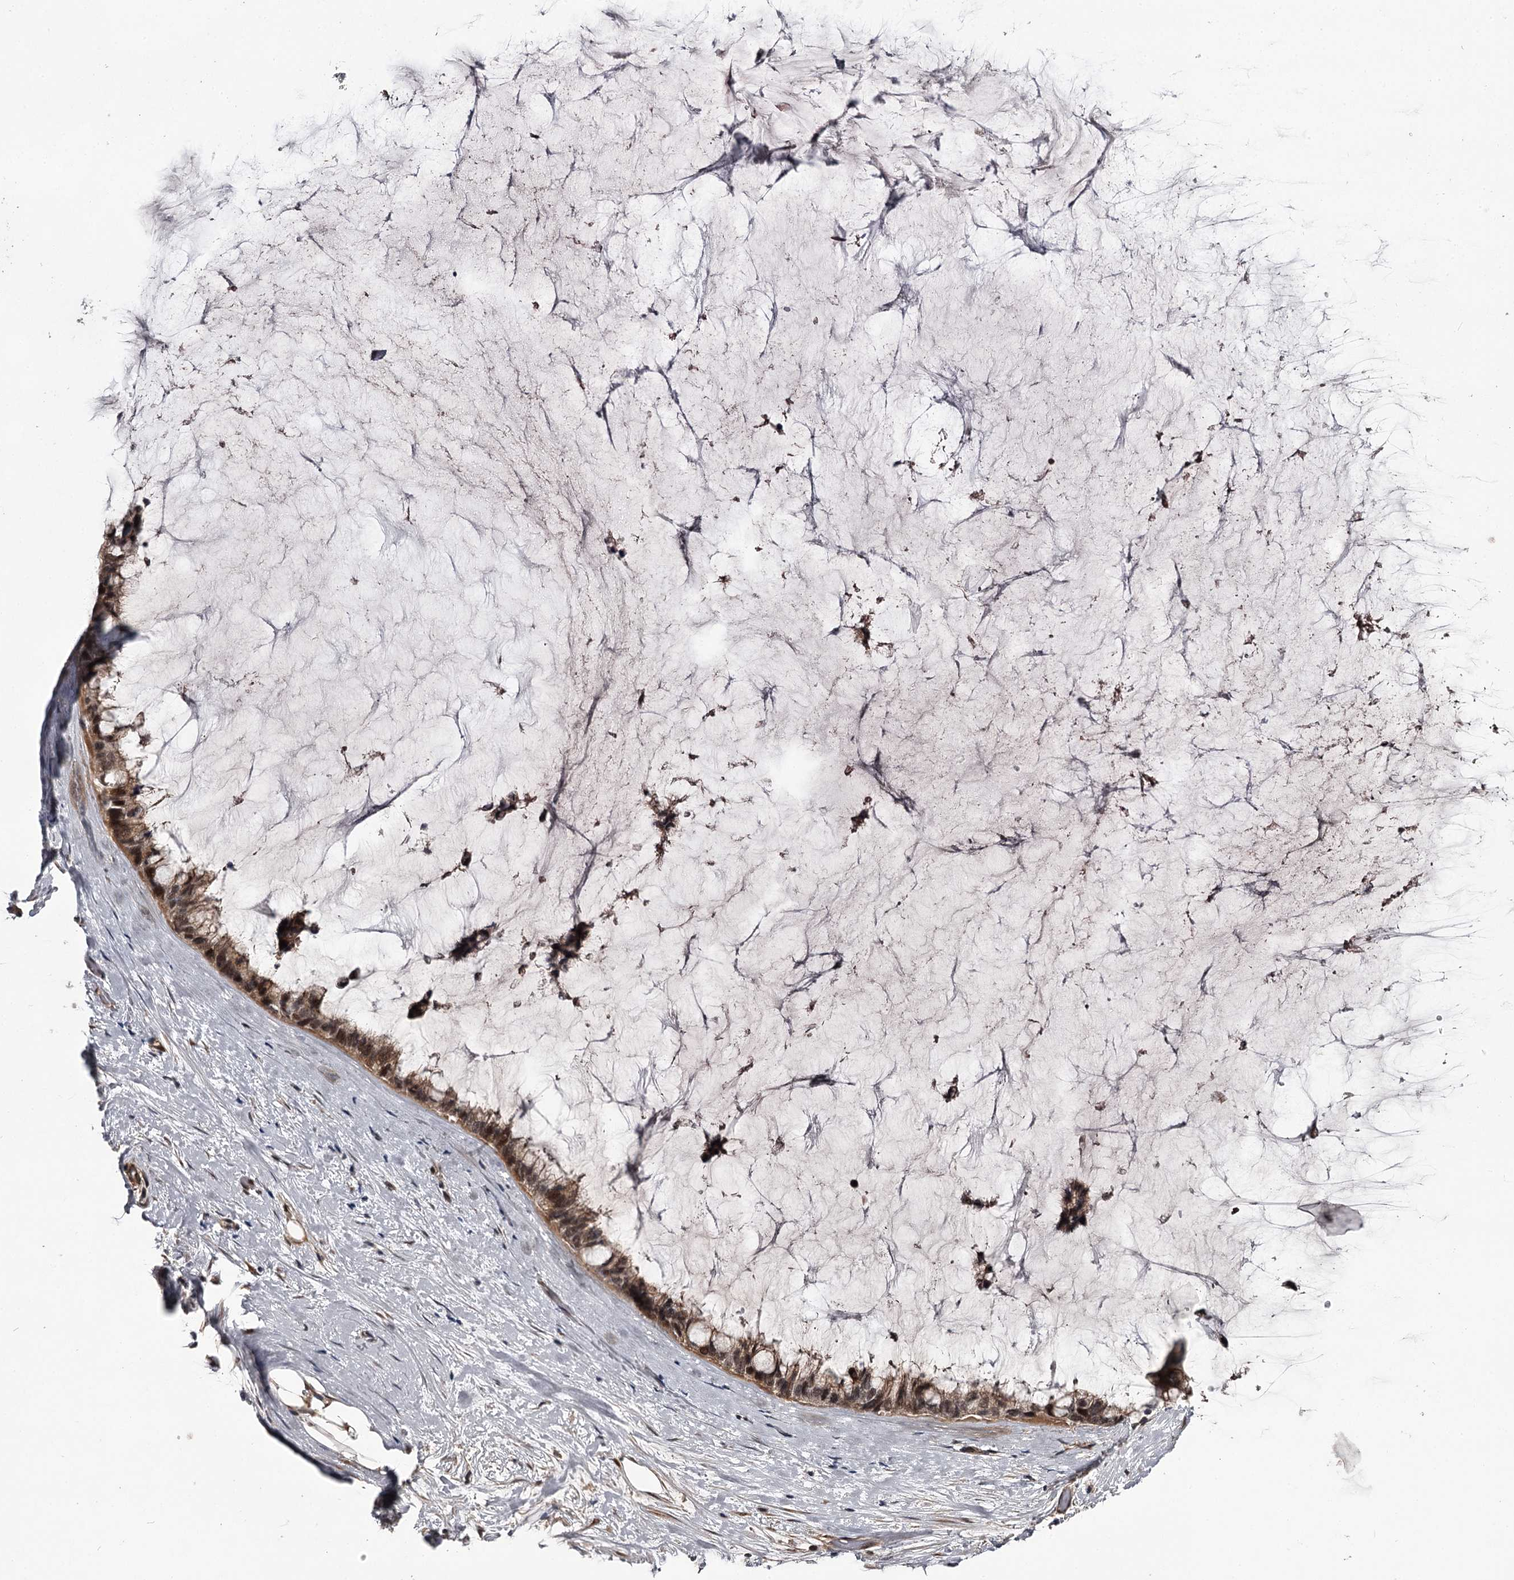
{"staining": {"intensity": "moderate", "quantity": ">75%", "location": "cytoplasmic/membranous,nuclear"}, "tissue": "ovarian cancer", "cell_type": "Tumor cells", "image_type": "cancer", "snomed": [{"axis": "morphology", "description": "Cystadenocarcinoma, mucinous, NOS"}, {"axis": "topography", "description": "Ovary"}], "caption": "Immunohistochemical staining of human ovarian cancer (mucinous cystadenocarcinoma) demonstrates moderate cytoplasmic/membranous and nuclear protein staining in about >75% of tumor cells. The protein is shown in brown color, while the nuclei are stained blue.", "gene": "MAML3", "patient": {"sex": "female", "age": 39}}